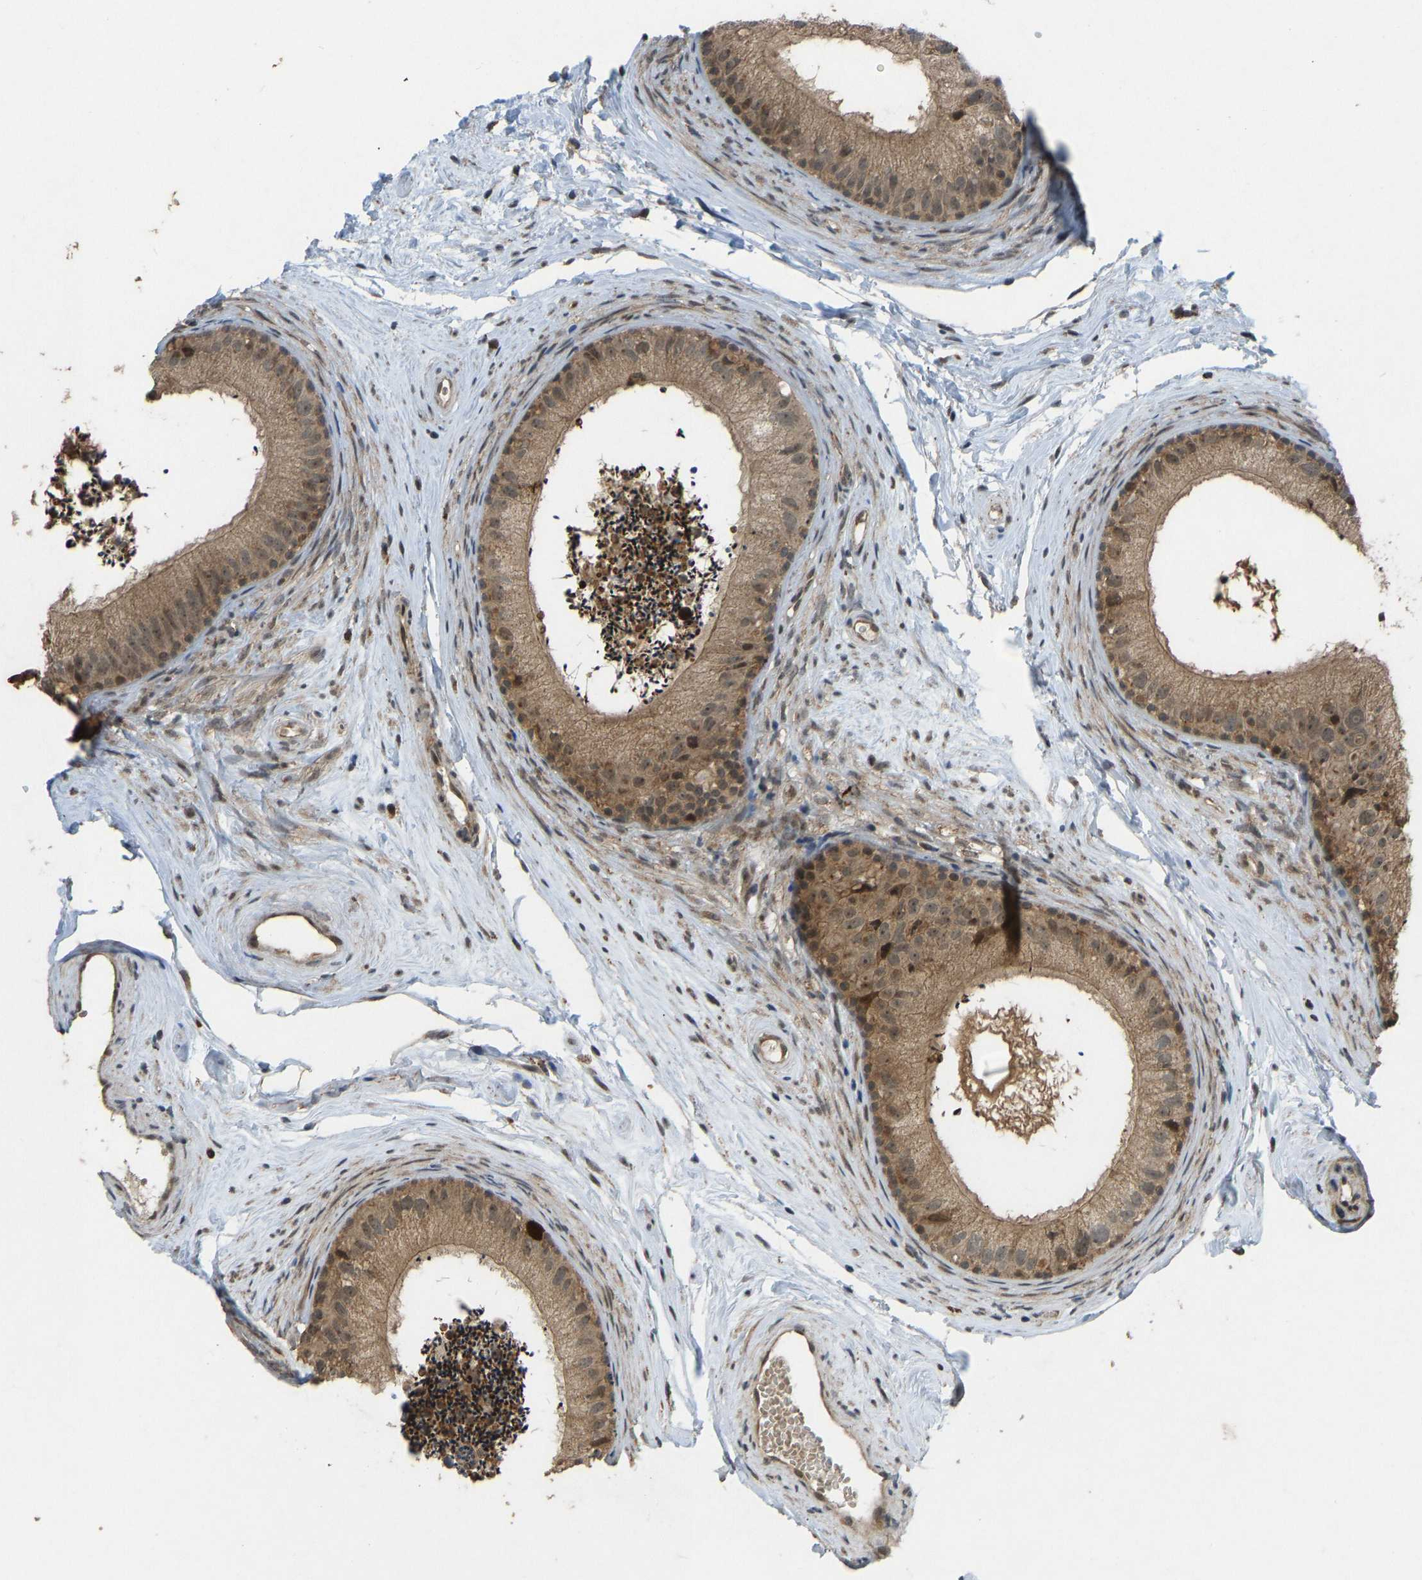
{"staining": {"intensity": "moderate", "quantity": ">75%", "location": "cytoplasmic/membranous"}, "tissue": "epididymis", "cell_type": "Glandular cells", "image_type": "normal", "snomed": [{"axis": "morphology", "description": "Normal tissue, NOS"}, {"axis": "topography", "description": "Epididymis"}], "caption": "Protein expression by immunohistochemistry (IHC) reveals moderate cytoplasmic/membranous staining in about >75% of glandular cells in benign epididymis.", "gene": "ACADS", "patient": {"sex": "male", "age": 56}}